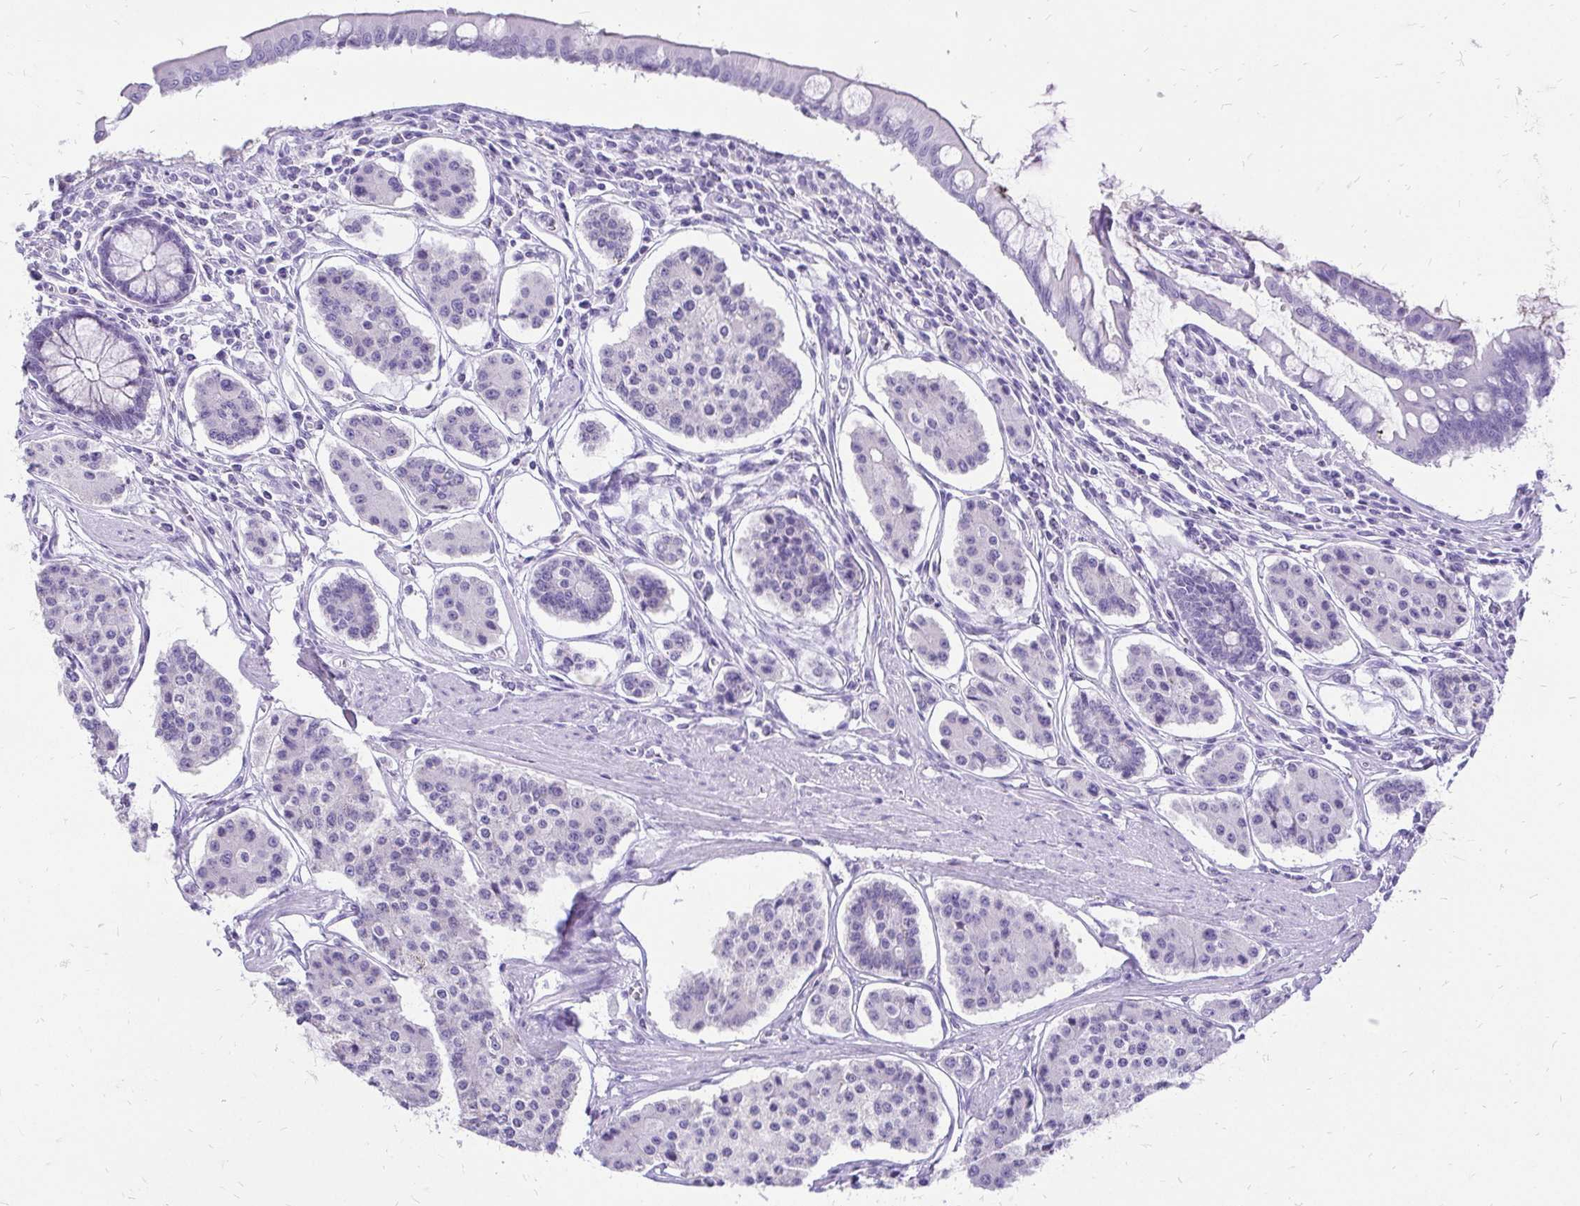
{"staining": {"intensity": "negative", "quantity": "none", "location": "none"}, "tissue": "carcinoid", "cell_type": "Tumor cells", "image_type": "cancer", "snomed": [{"axis": "morphology", "description": "Carcinoid, malignant, NOS"}, {"axis": "topography", "description": "Small intestine"}], "caption": "Tumor cells are negative for brown protein staining in carcinoid.", "gene": "SLC32A1", "patient": {"sex": "female", "age": 65}}